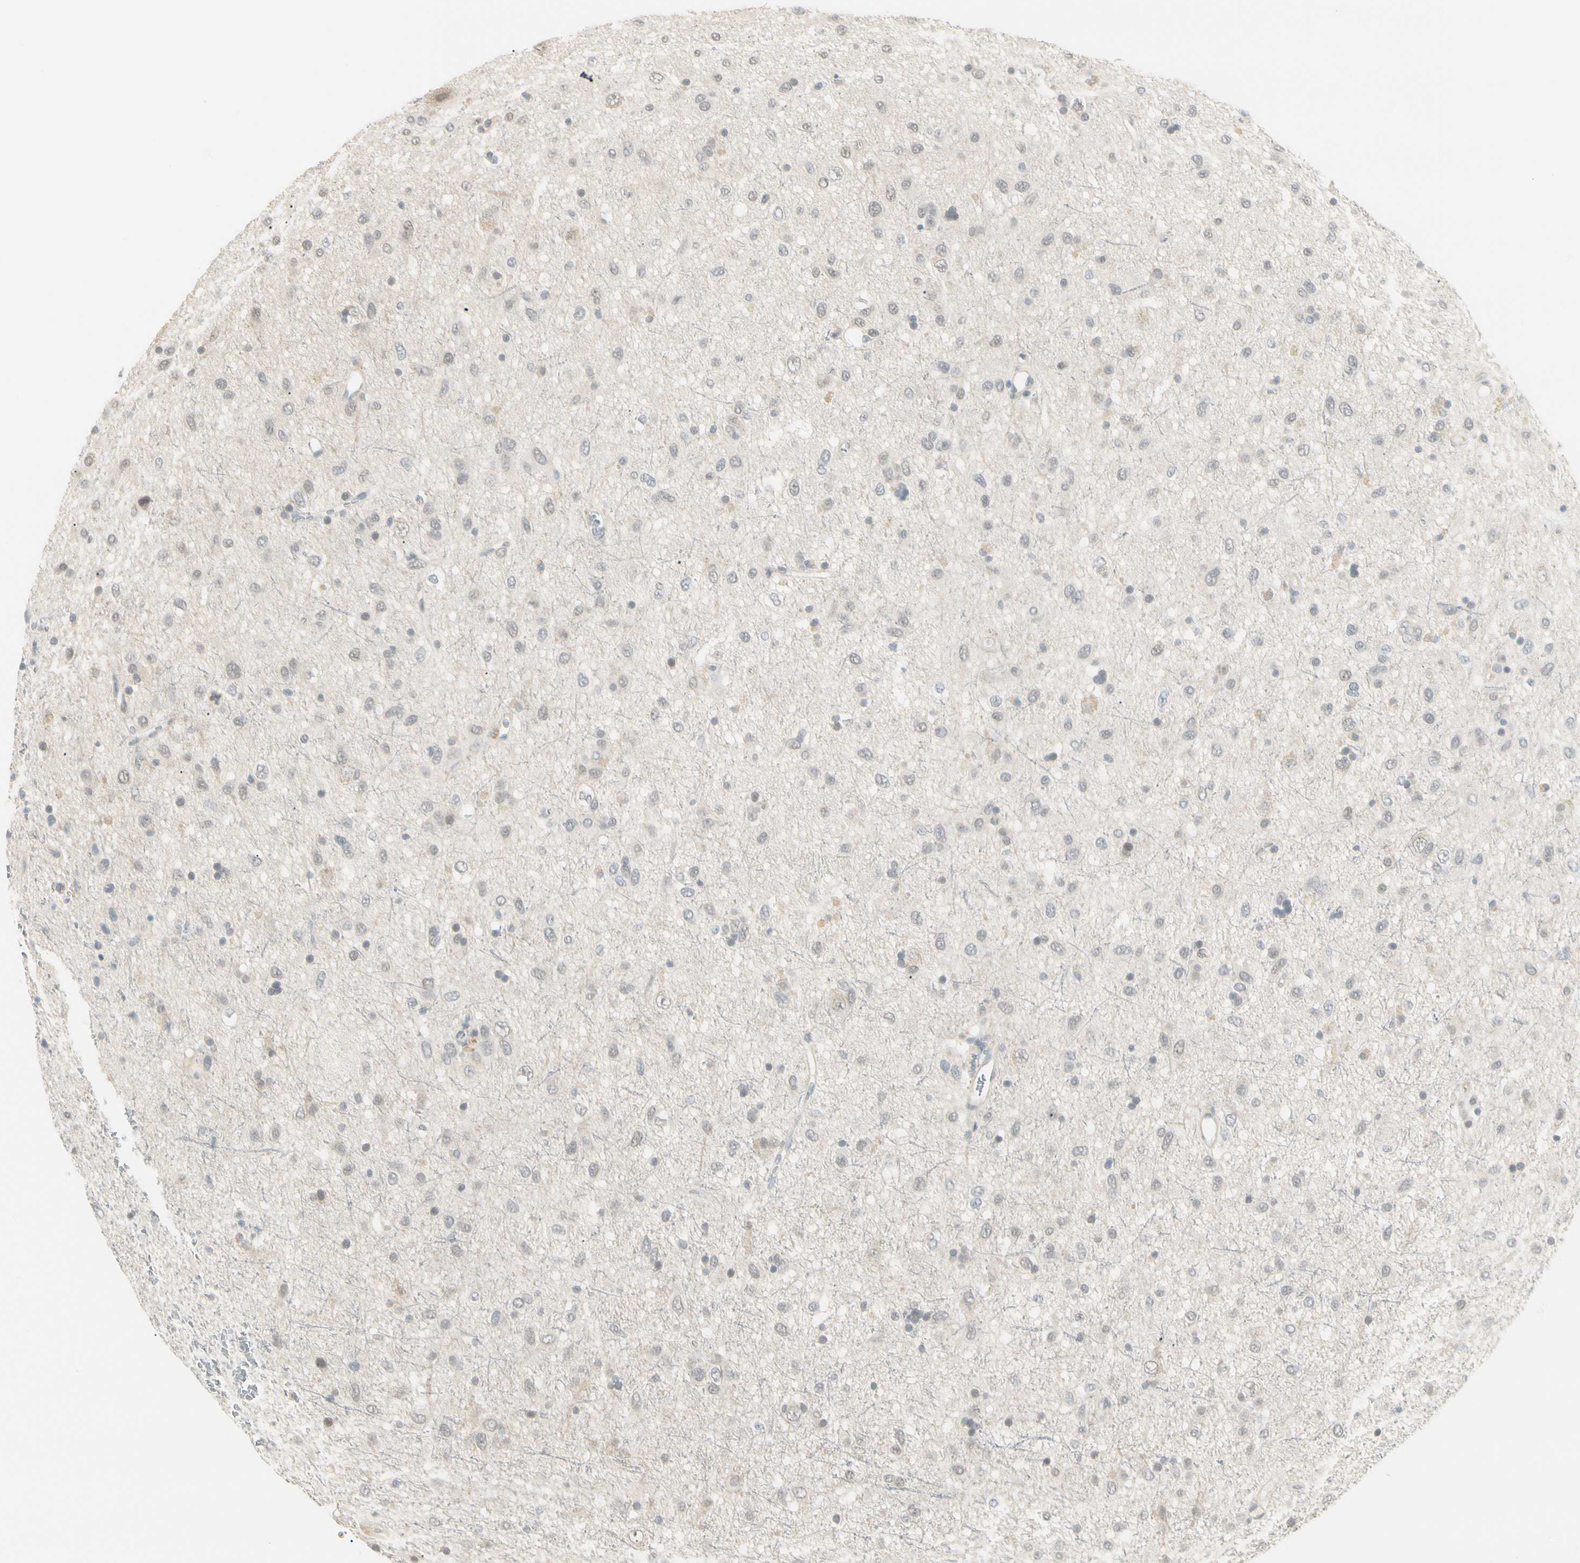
{"staining": {"intensity": "weak", "quantity": "<25%", "location": "cytoplasmic/membranous,nuclear"}, "tissue": "glioma", "cell_type": "Tumor cells", "image_type": "cancer", "snomed": [{"axis": "morphology", "description": "Glioma, malignant, Low grade"}, {"axis": "topography", "description": "Brain"}], "caption": "This is an immunohistochemistry photomicrograph of human glioma. There is no expression in tumor cells.", "gene": "ASPN", "patient": {"sex": "male", "age": 77}}